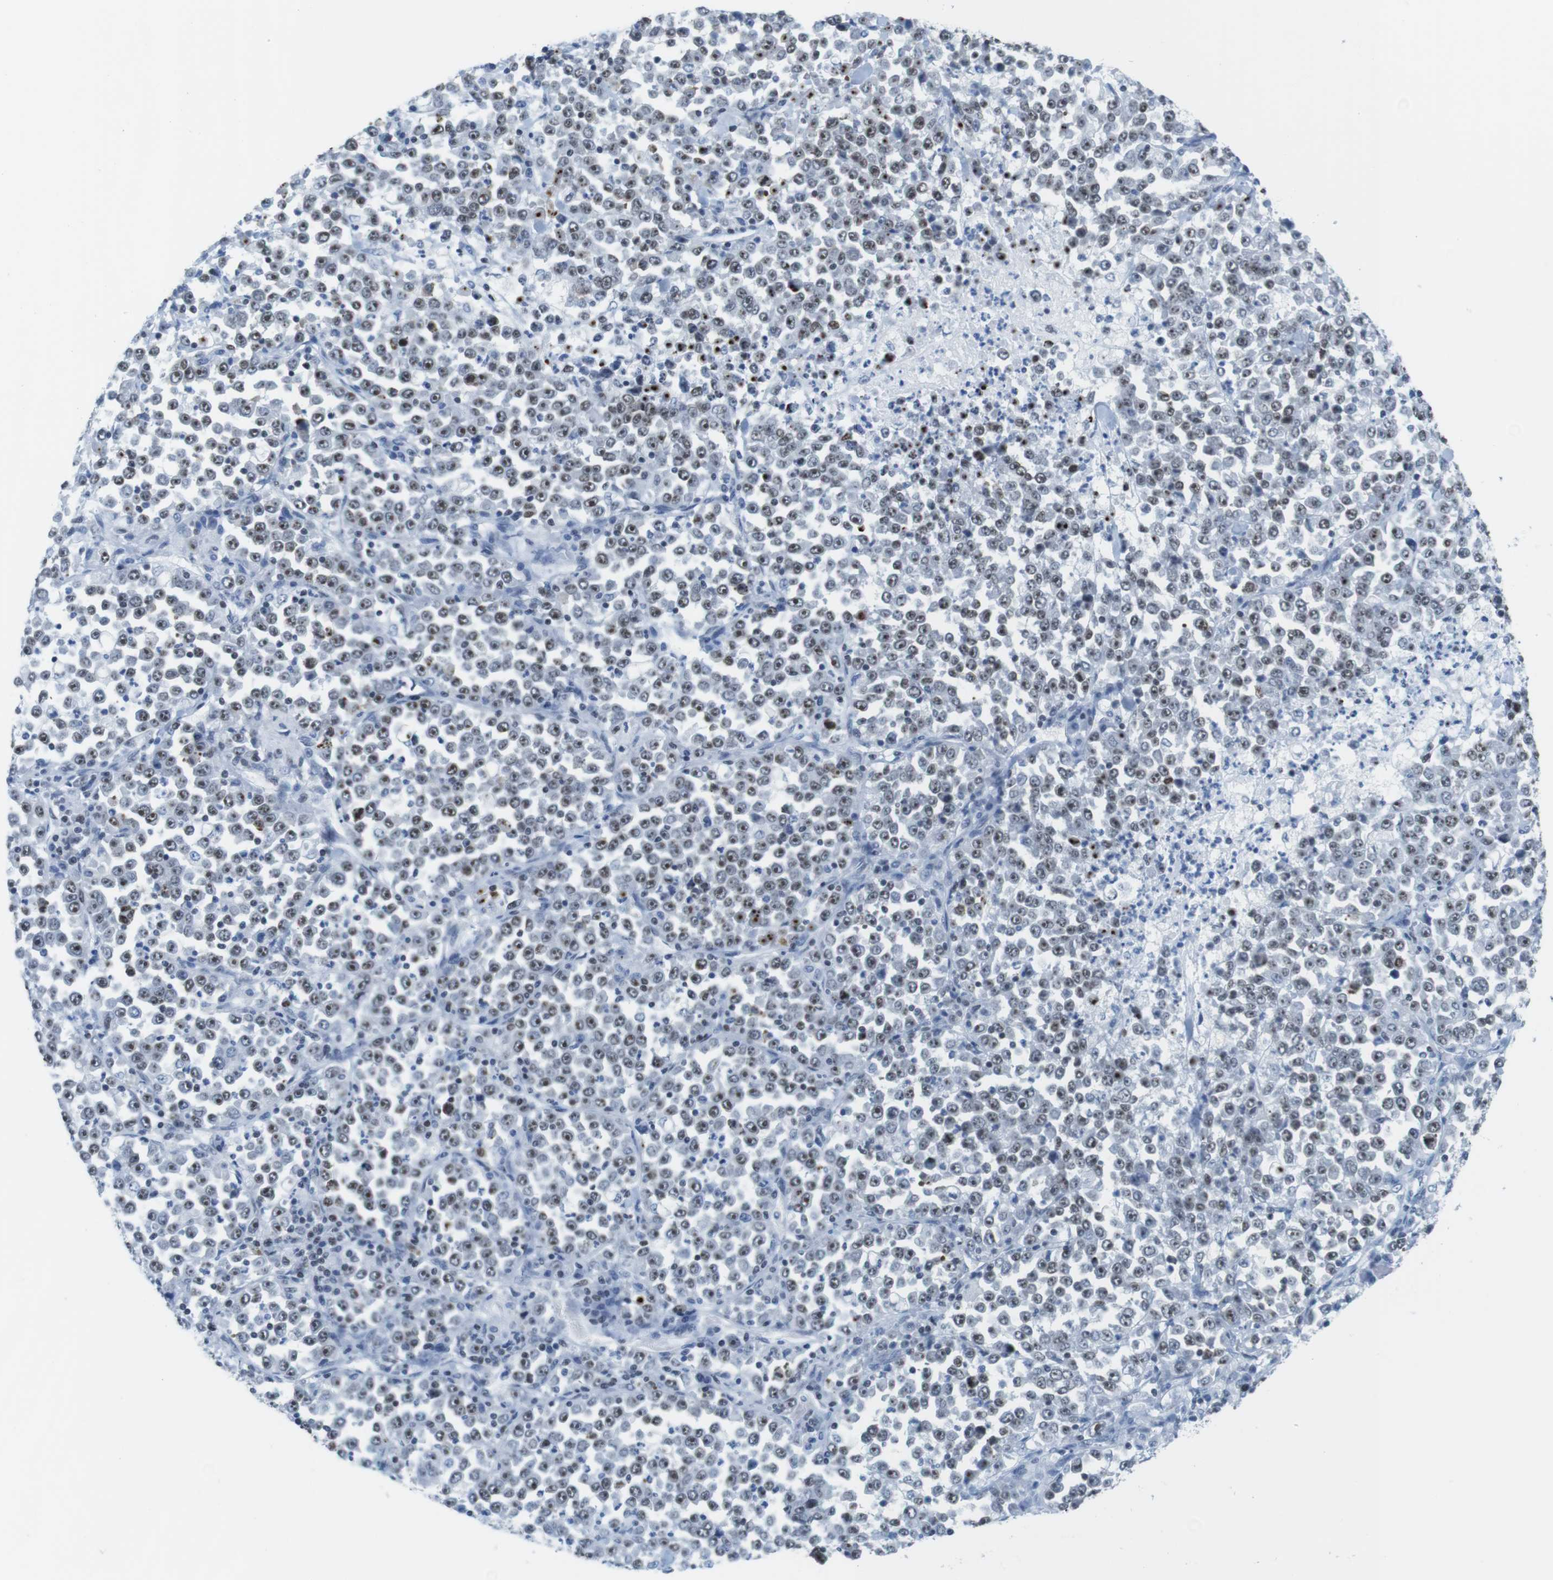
{"staining": {"intensity": "moderate", "quantity": ">75%", "location": "nuclear"}, "tissue": "stomach cancer", "cell_type": "Tumor cells", "image_type": "cancer", "snomed": [{"axis": "morphology", "description": "Normal tissue, NOS"}, {"axis": "morphology", "description": "Adenocarcinoma, NOS"}, {"axis": "topography", "description": "Stomach, upper"}, {"axis": "topography", "description": "Stomach"}], "caption": "Protein expression analysis of human adenocarcinoma (stomach) reveals moderate nuclear expression in approximately >75% of tumor cells.", "gene": "NIFK", "patient": {"sex": "male", "age": 59}}